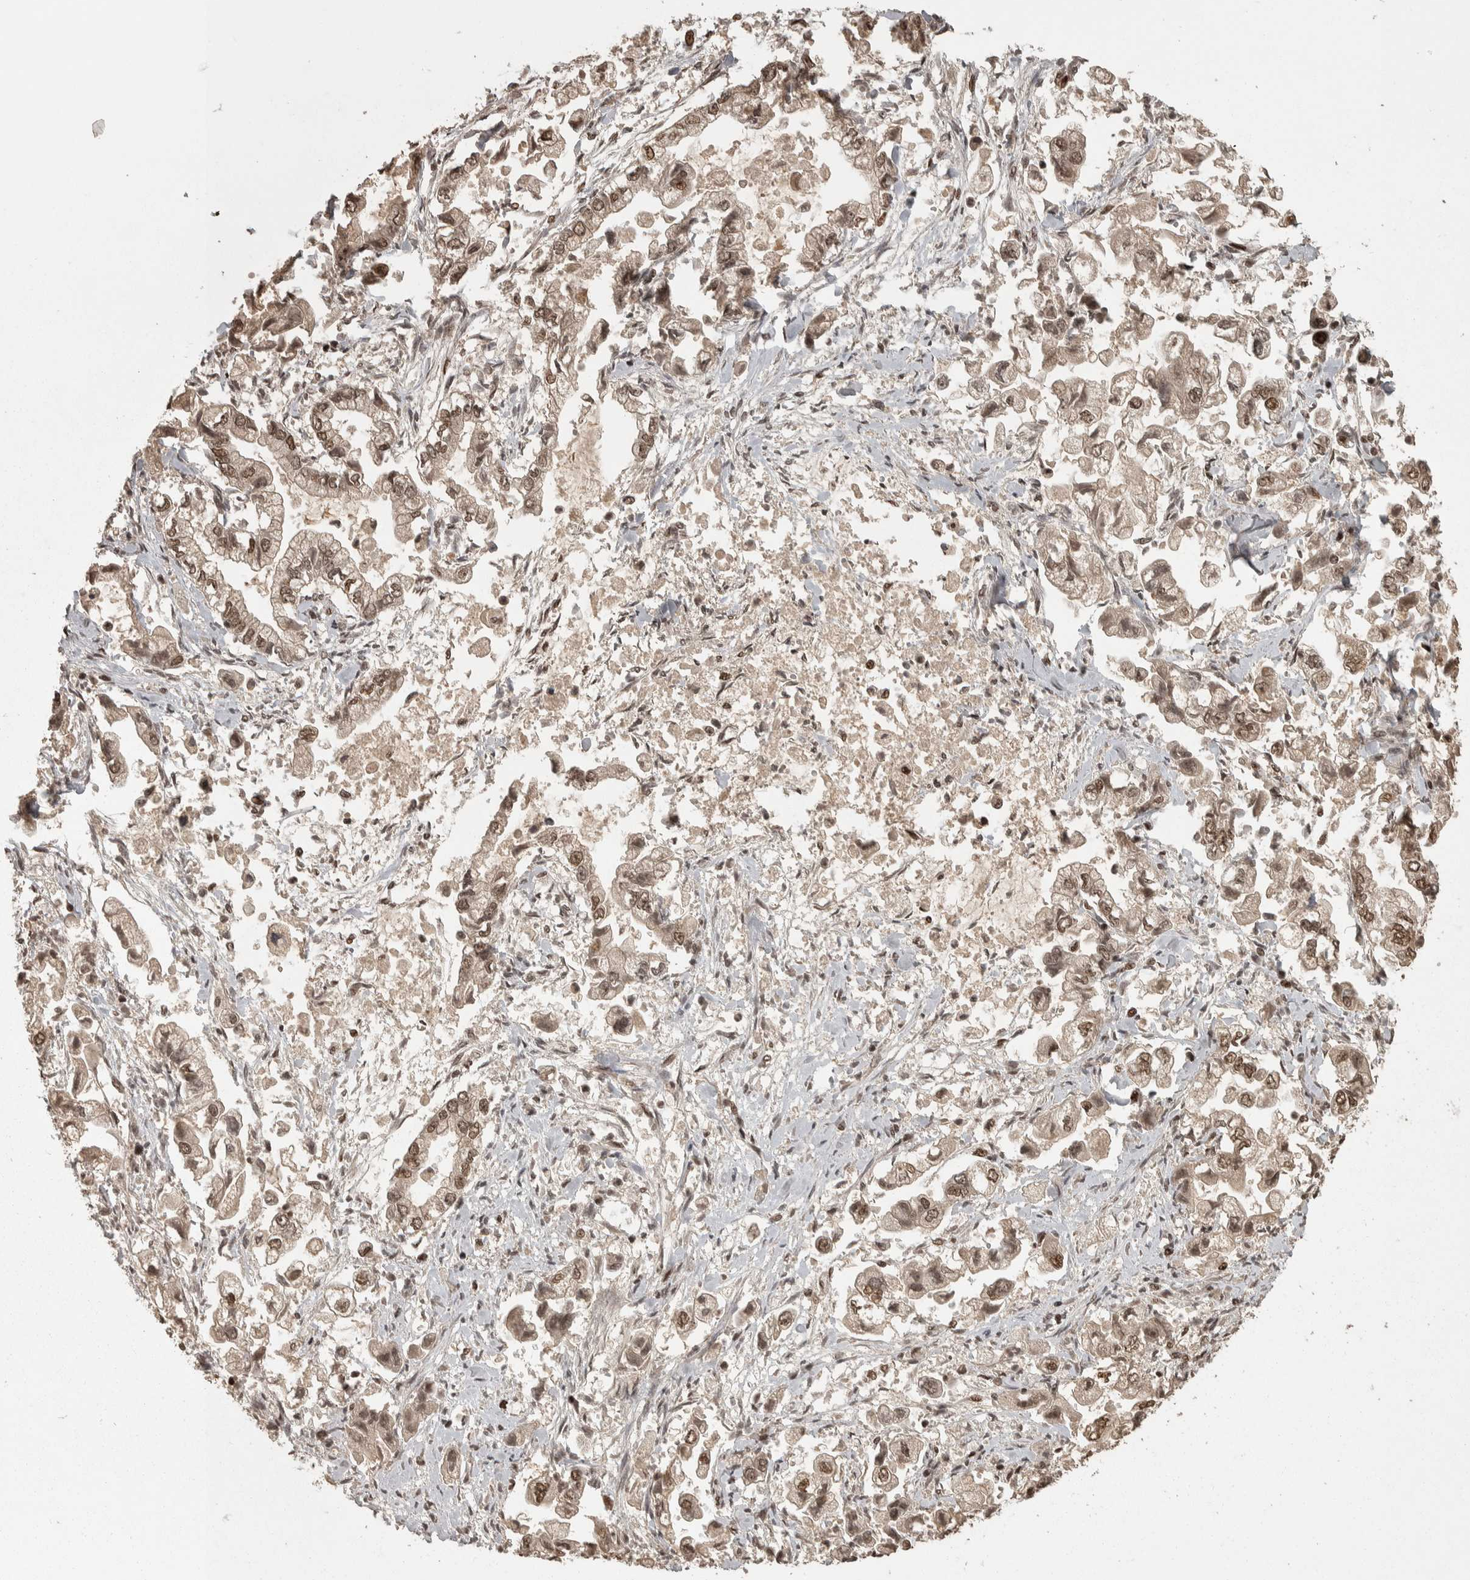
{"staining": {"intensity": "moderate", "quantity": ">75%", "location": "cytoplasmic/membranous,nuclear"}, "tissue": "stomach cancer", "cell_type": "Tumor cells", "image_type": "cancer", "snomed": [{"axis": "morphology", "description": "Normal tissue, NOS"}, {"axis": "morphology", "description": "Adenocarcinoma, NOS"}, {"axis": "topography", "description": "Stomach"}], "caption": "Stomach cancer stained with a protein marker displays moderate staining in tumor cells.", "gene": "ZFHX4", "patient": {"sex": "male", "age": 62}}